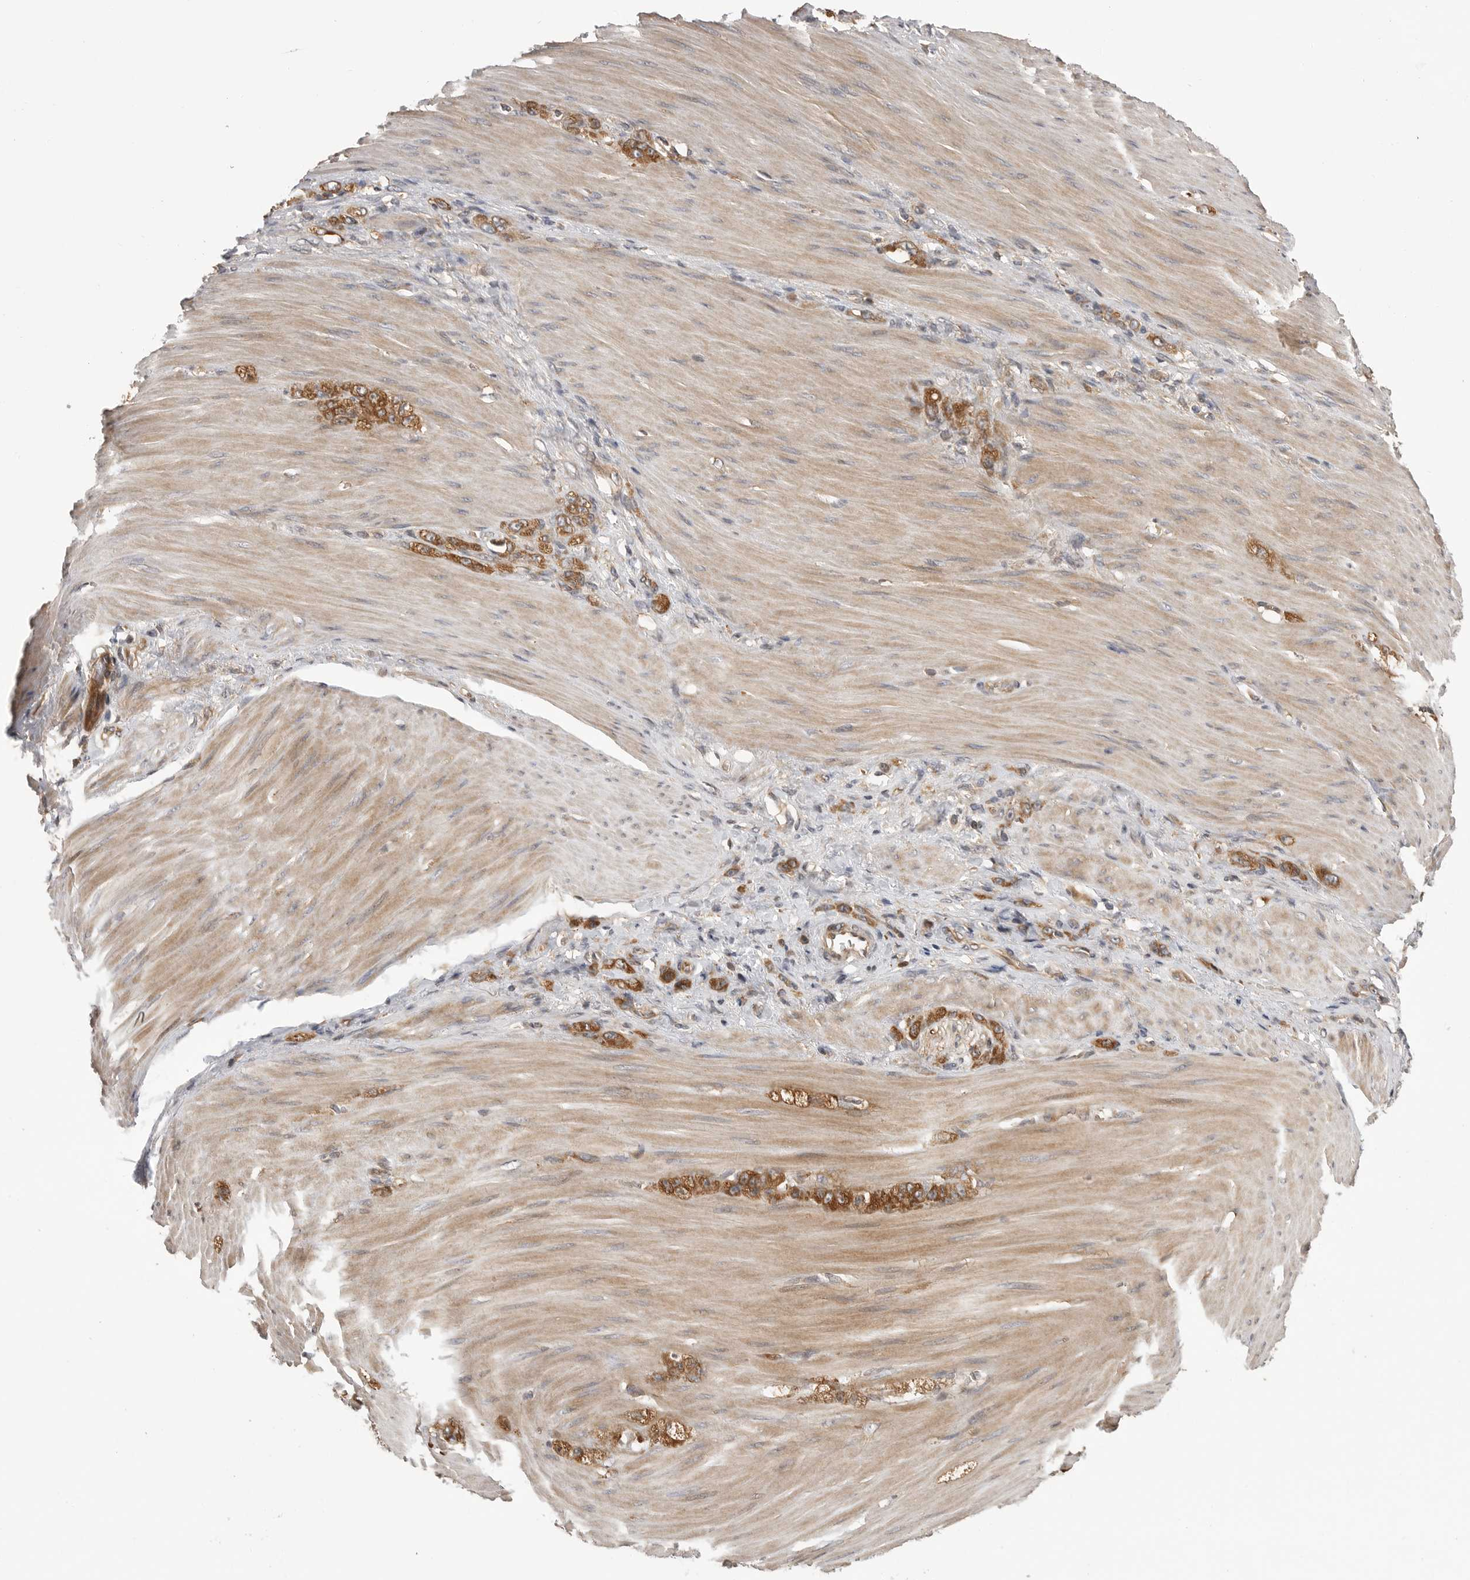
{"staining": {"intensity": "moderate", "quantity": ">75%", "location": "cytoplasmic/membranous"}, "tissue": "stomach cancer", "cell_type": "Tumor cells", "image_type": "cancer", "snomed": [{"axis": "morphology", "description": "Normal tissue, NOS"}, {"axis": "morphology", "description": "Adenocarcinoma, NOS"}, {"axis": "topography", "description": "Stomach"}], "caption": "Stomach cancer (adenocarcinoma) was stained to show a protein in brown. There is medium levels of moderate cytoplasmic/membranous expression in about >75% of tumor cells.", "gene": "OXR1", "patient": {"sex": "male", "age": 82}}